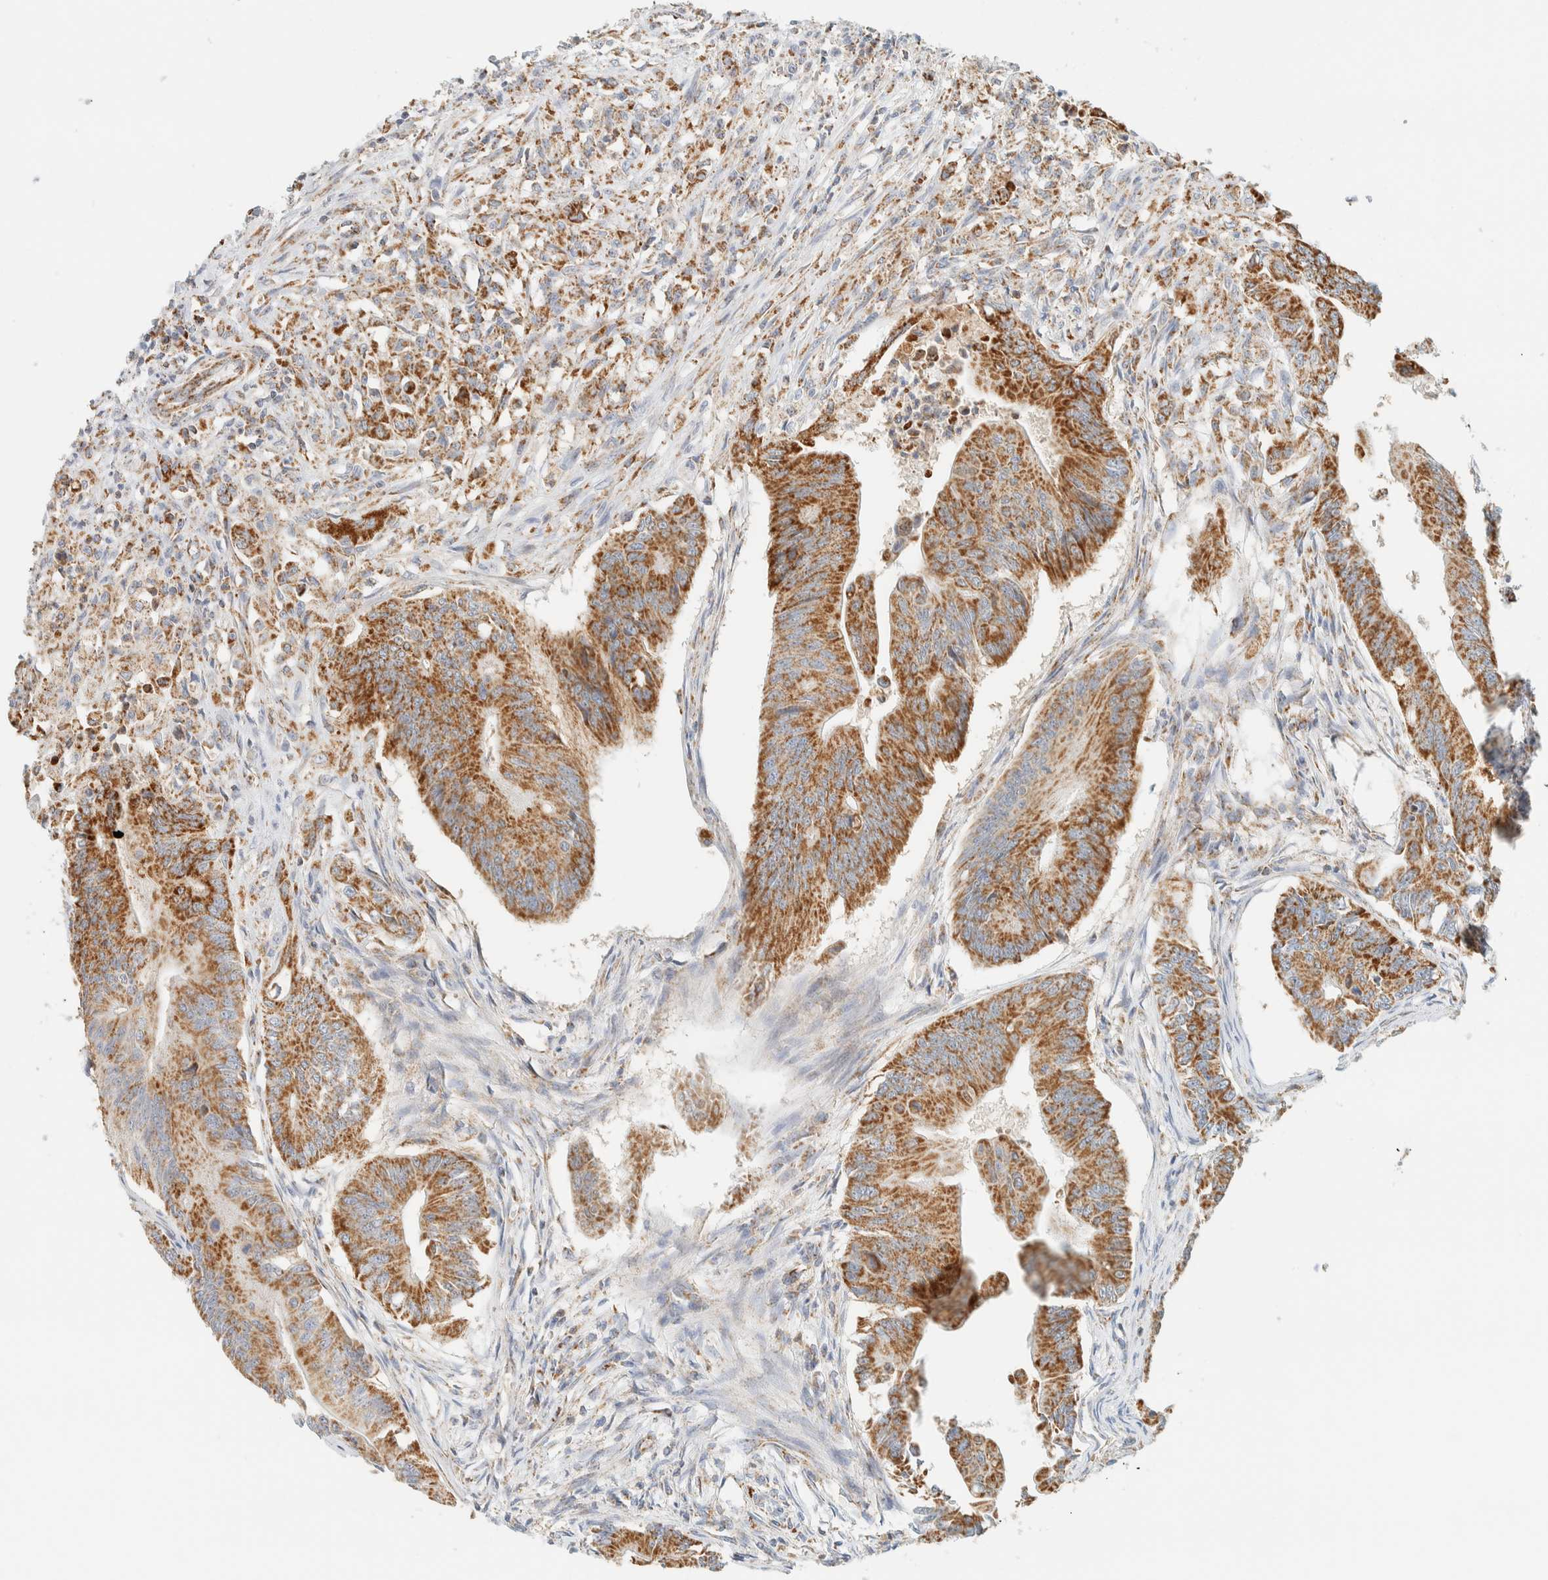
{"staining": {"intensity": "moderate", "quantity": ">75%", "location": "cytoplasmic/membranous"}, "tissue": "colorectal cancer", "cell_type": "Tumor cells", "image_type": "cancer", "snomed": [{"axis": "morphology", "description": "Adenoma, NOS"}, {"axis": "morphology", "description": "Adenocarcinoma, NOS"}, {"axis": "topography", "description": "Colon"}], "caption": "Immunohistochemistry (IHC) of human colorectal cancer exhibits medium levels of moderate cytoplasmic/membranous positivity in about >75% of tumor cells. The protein of interest is stained brown, and the nuclei are stained in blue (DAB IHC with brightfield microscopy, high magnification).", "gene": "KIFAP3", "patient": {"sex": "male", "age": 79}}